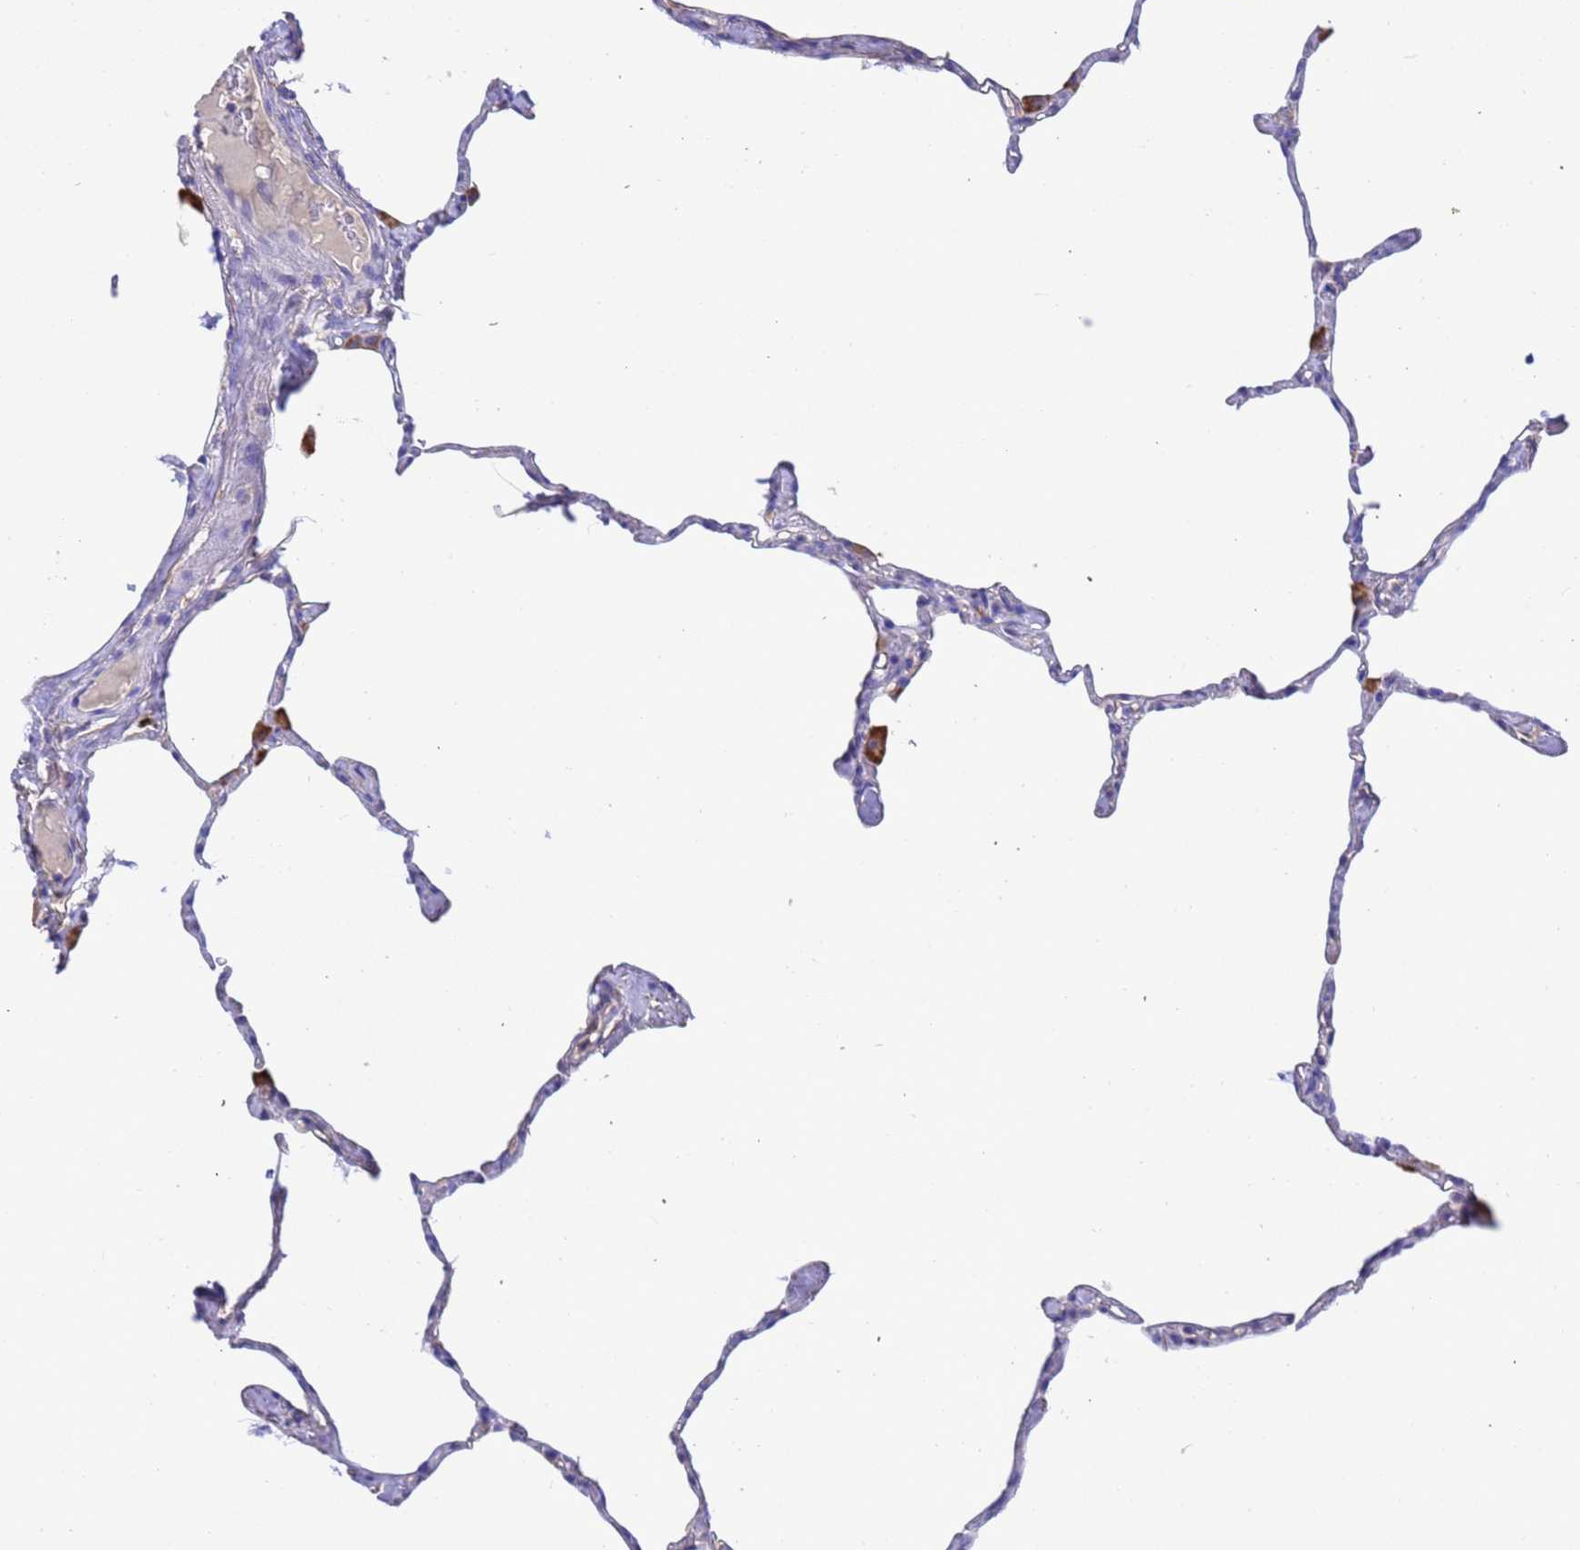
{"staining": {"intensity": "negative", "quantity": "none", "location": "none"}, "tissue": "lung", "cell_type": "Alveolar cells", "image_type": "normal", "snomed": [{"axis": "morphology", "description": "Normal tissue, NOS"}, {"axis": "topography", "description": "Lung"}], "caption": "Alveolar cells are negative for brown protein staining in unremarkable lung. (DAB immunohistochemistry (IHC) with hematoxylin counter stain).", "gene": "SRL", "patient": {"sex": "male", "age": 65}}